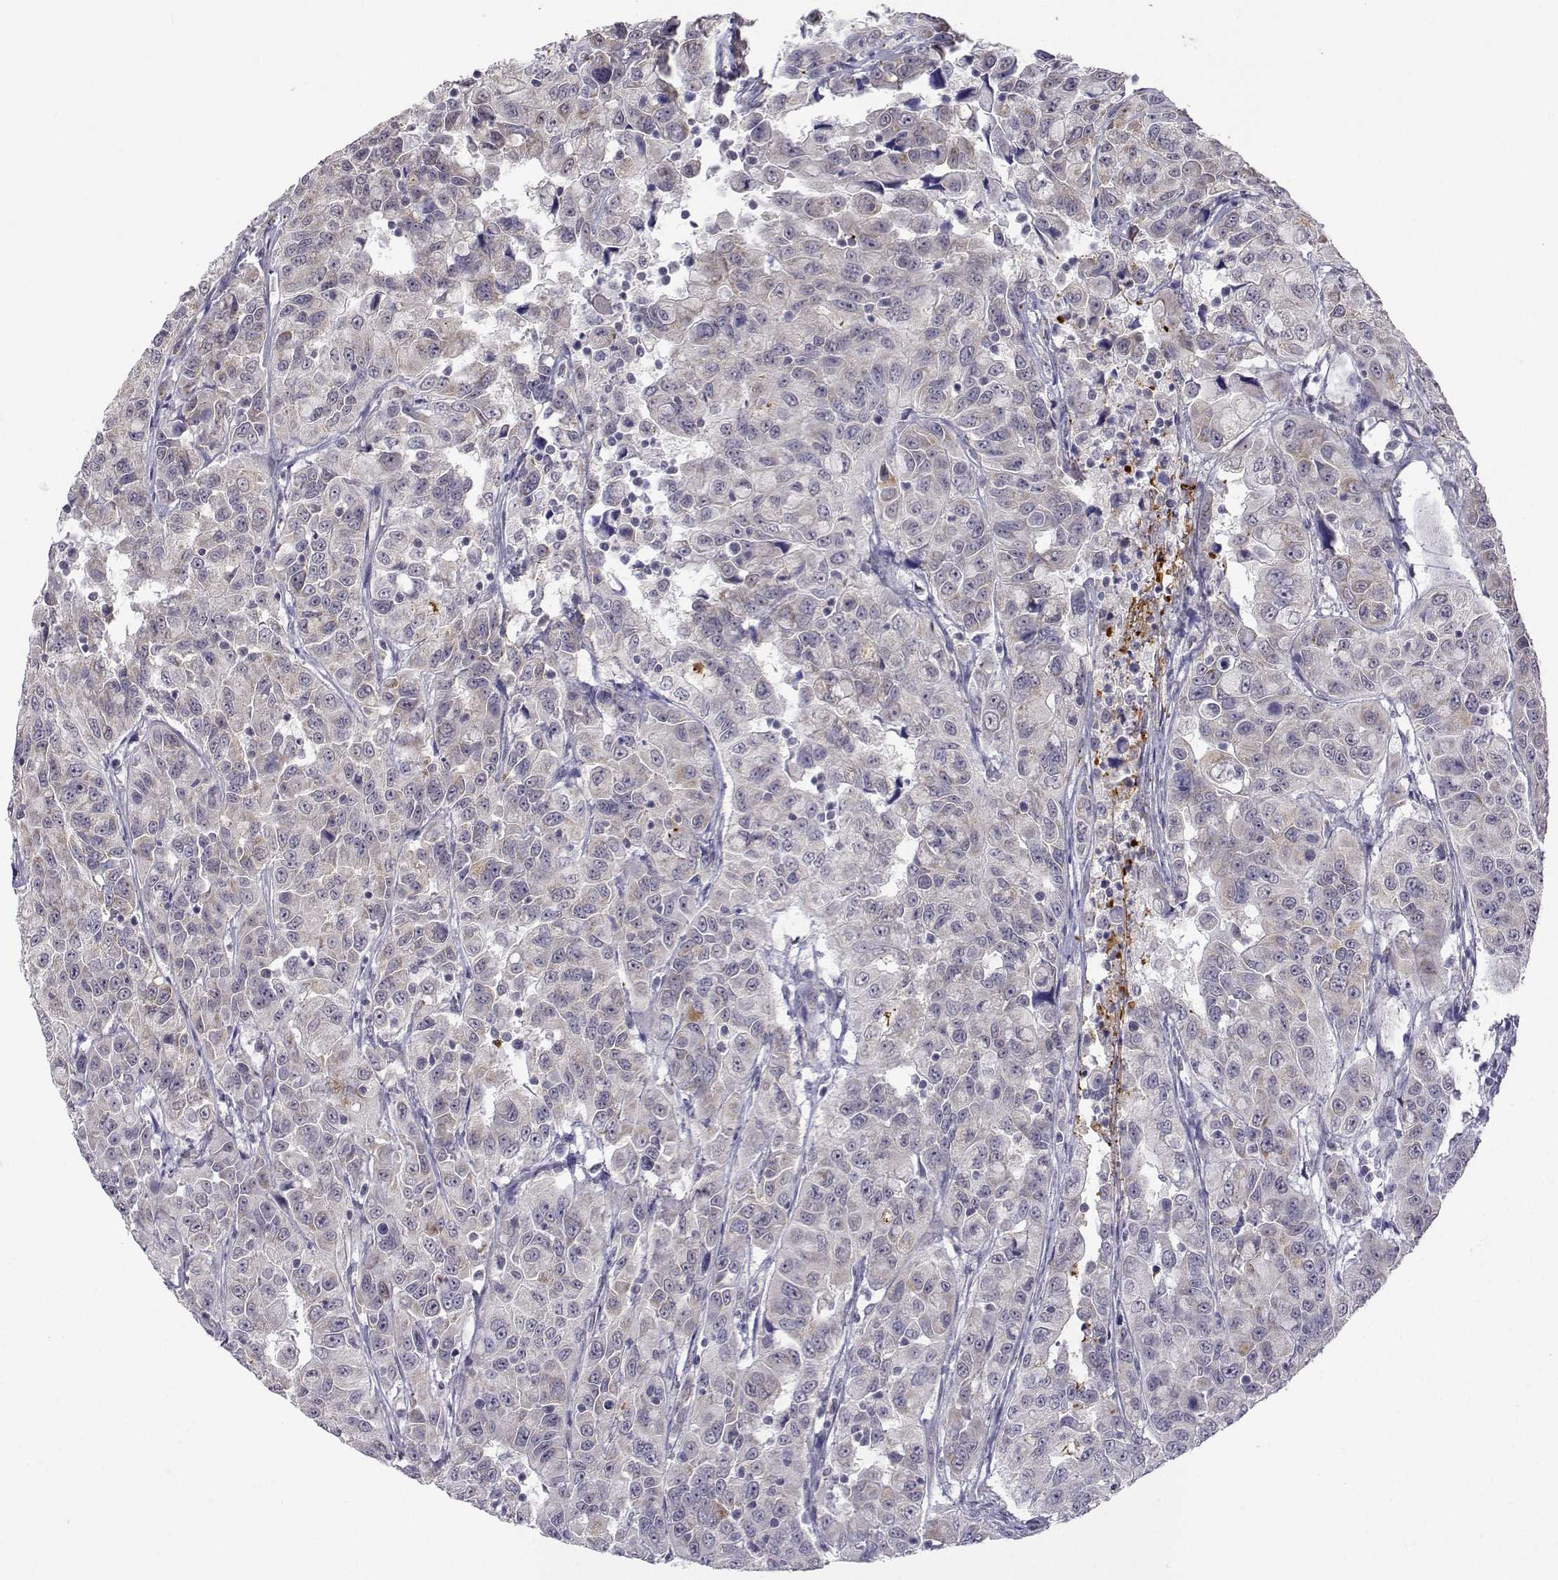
{"staining": {"intensity": "weak", "quantity": "<25%", "location": "cytoplasmic/membranous"}, "tissue": "urothelial cancer", "cell_type": "Tumor cells", "image_type": "cancer", "snomed": [{"axis": "morphology", "description": "Urothelial carcinoma, NOS"}, {"axis": "morphology", "description": "Urothelial carcinoma, High grade"}, {"axis": "topography", "description": "Urinary bladder"}], "caption": "Transitional cell carcinoma was stained to show a protein in brown. There is no significant expression in tumor cells.", "gene": "SLC6A3", "patient": {"sex": "female", "age": 73}}